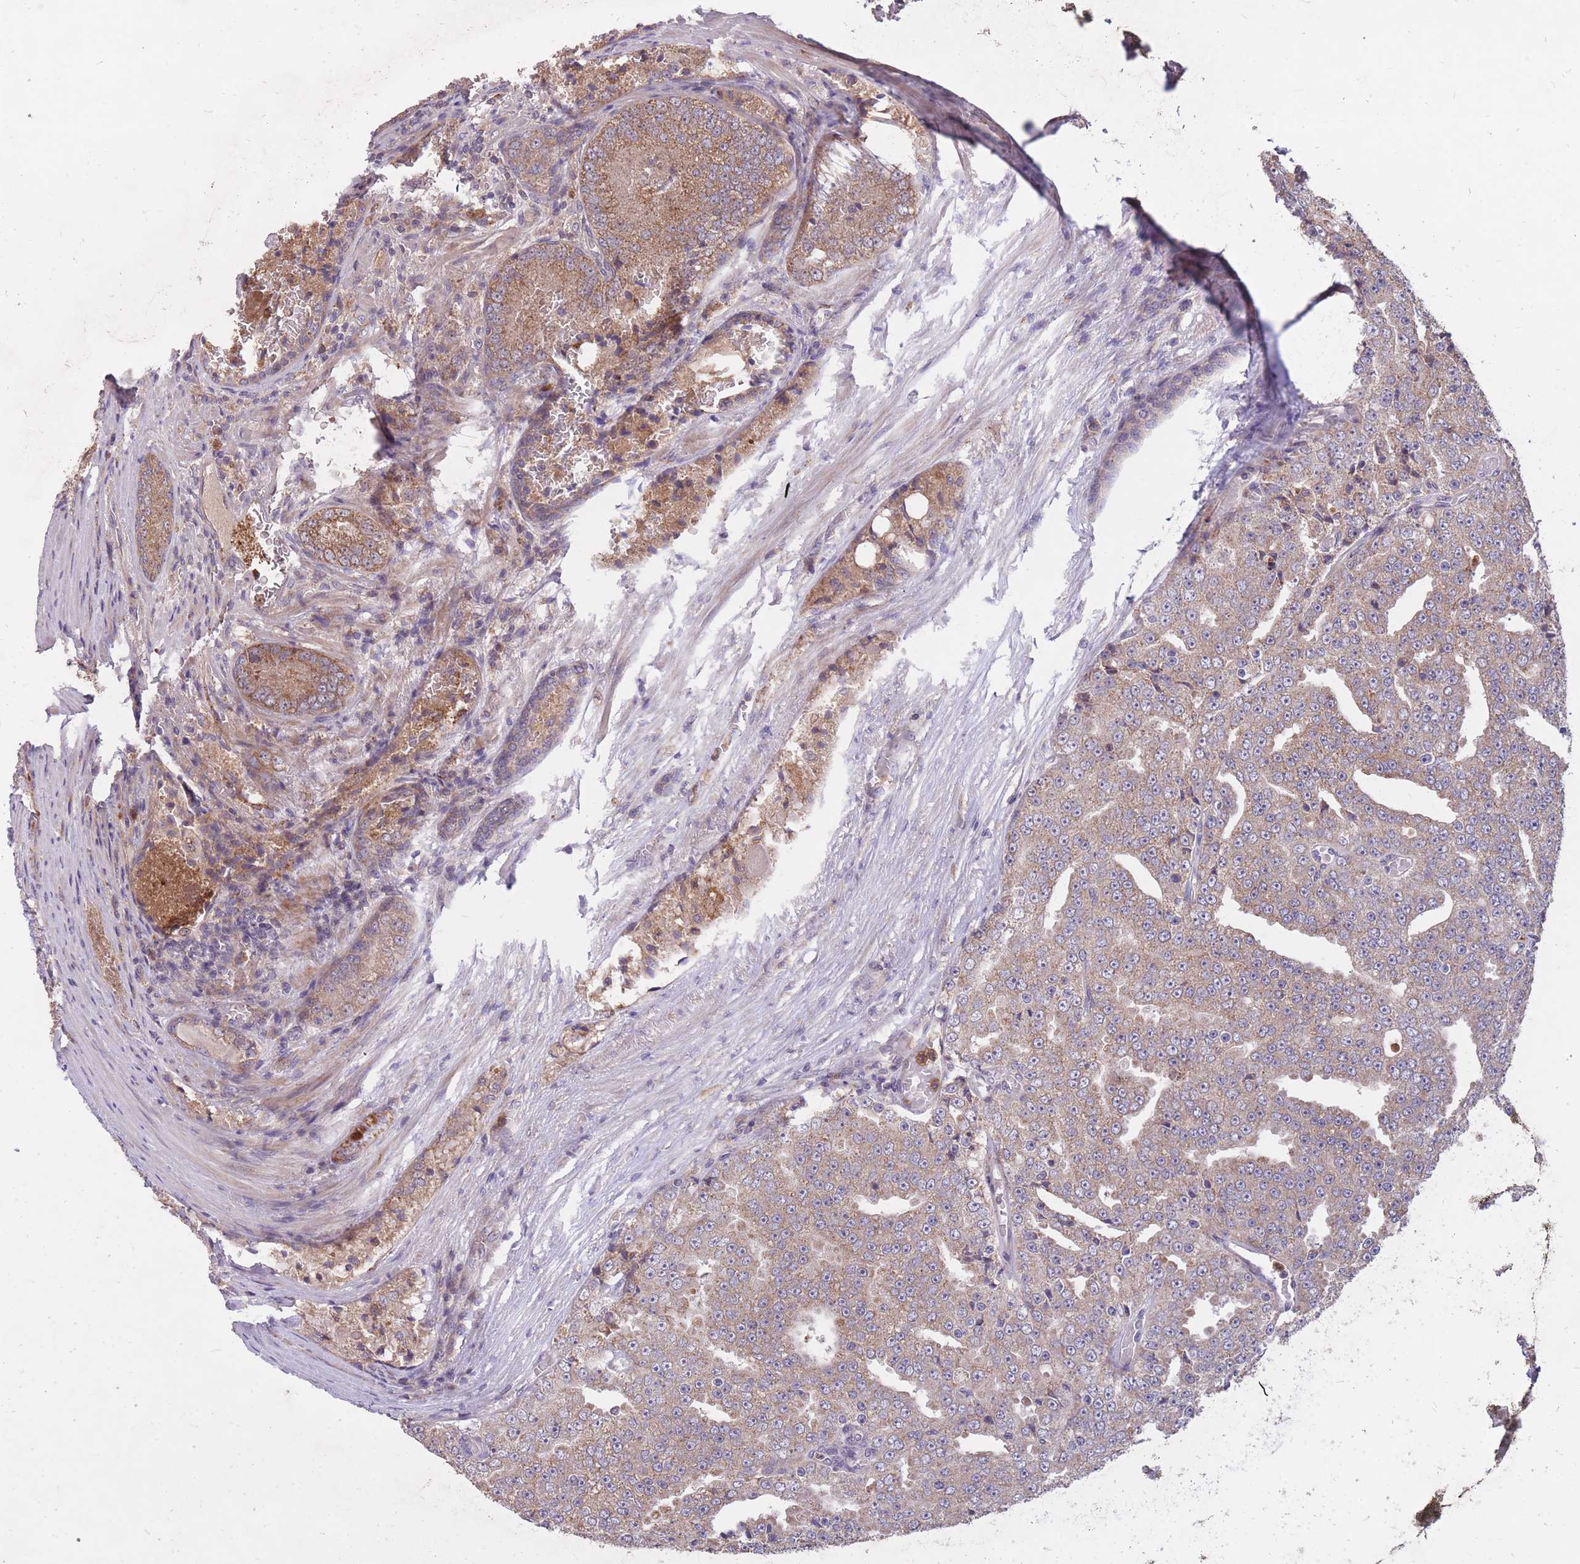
{"staining": {"intensity": "moderate", "quantity": ">75%", "location": "cytoplasmic/membranous"}, "tissue": "prostate cancer", "cell_type": "Tumor cells", "image_type": "cancer", "snomed": [{"axis": "morphology", "description": "Adenocarcinoma, High grade"}, {"axis": "topography", "description": "Prostate"}], "caption": "The micrograph displays a brown stain indicating the presence of a protein in the cytoplasmic/membranous of tumor cells in prostate cancer (high-grade adenocarcinoma).", "gene": "IGF2BP2", "patient": {"sex": "male", "age": 63}}